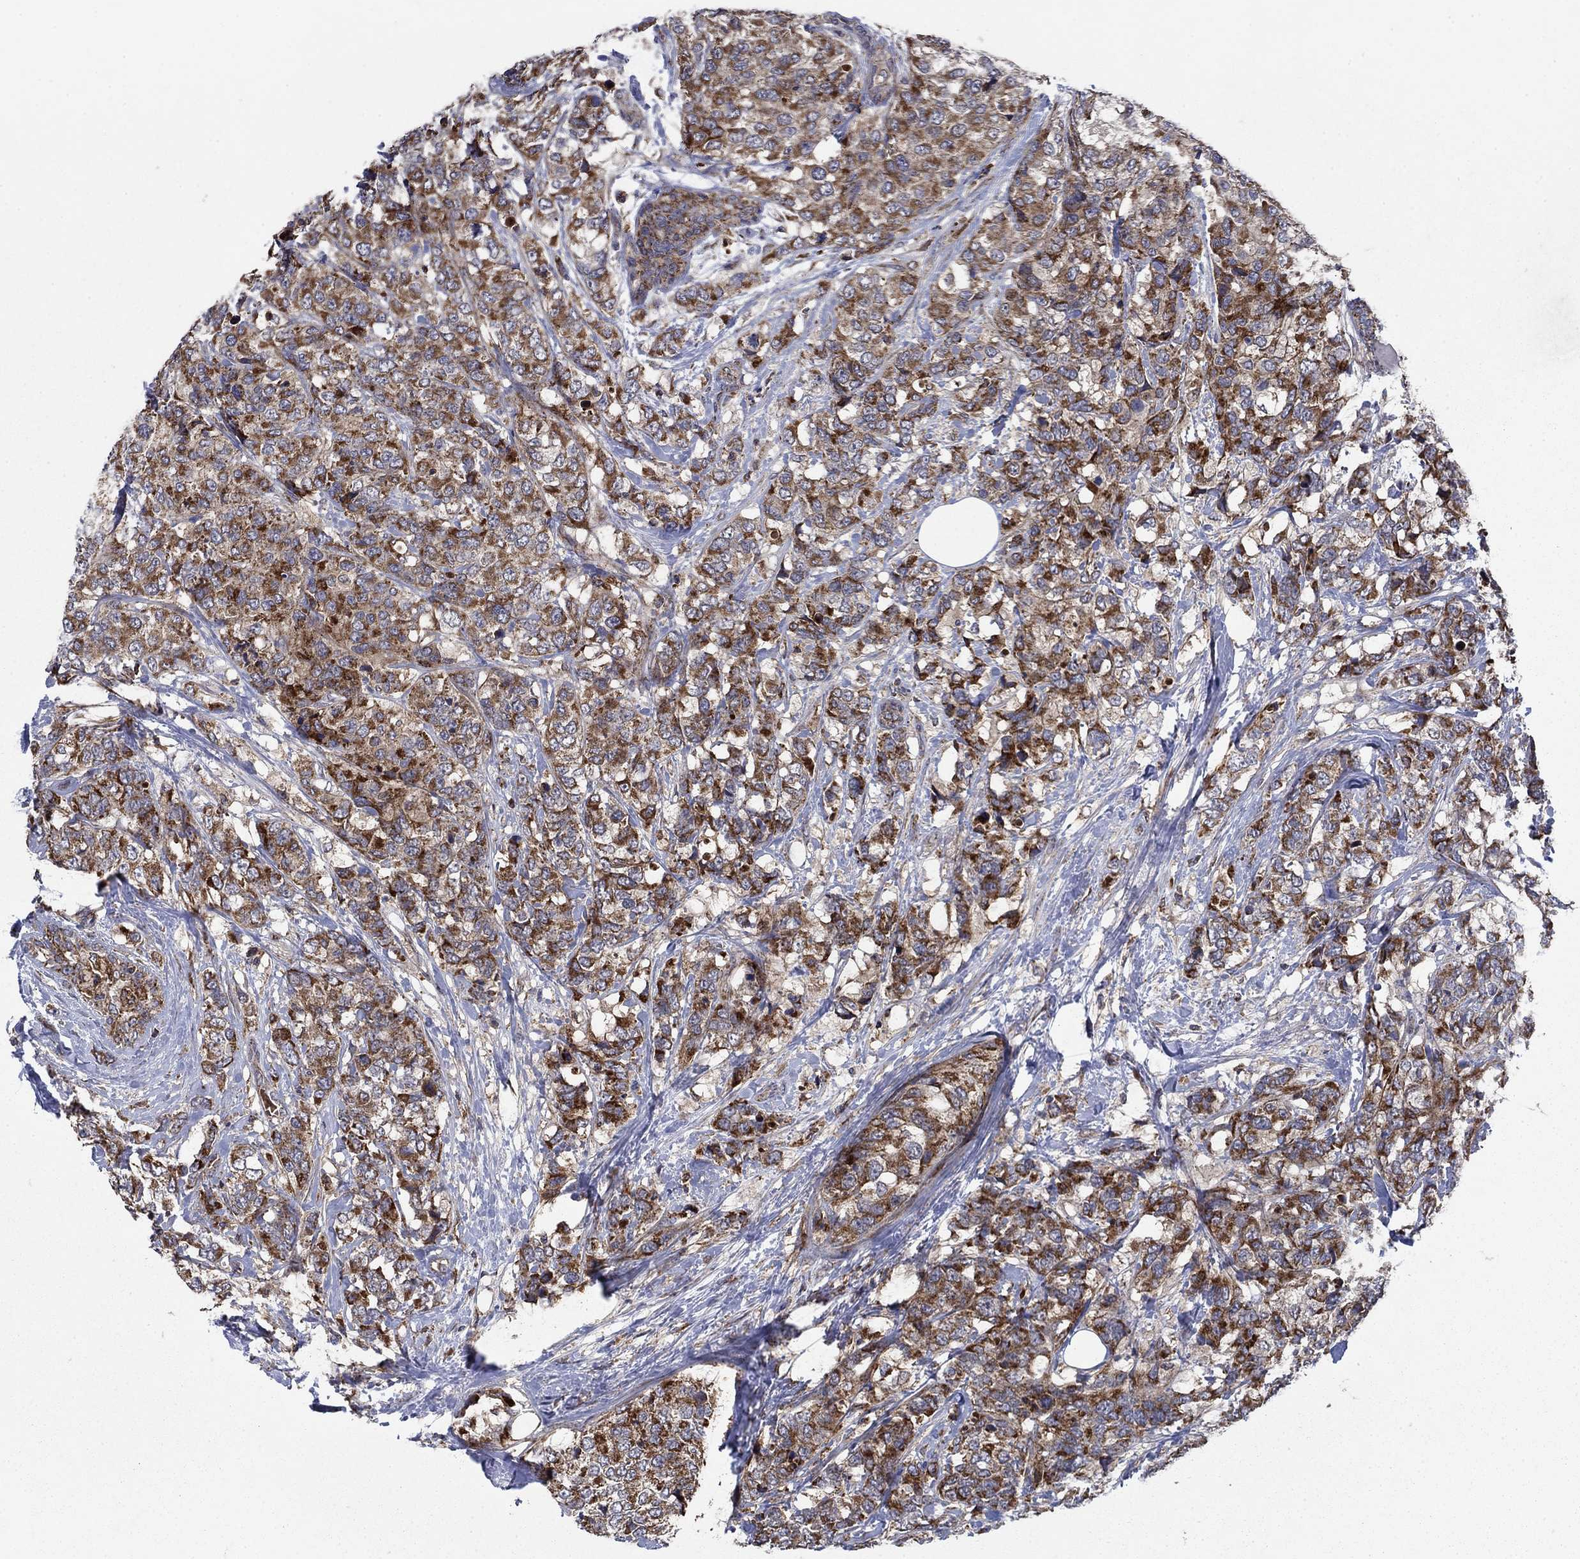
{"staining": {"intensity": "strong", "quantity": "25%-75%", "location": "cytoplasmic/membranous"}, "tissue": "breast cancer", "cell_type": "Tumor cells", "image_type": "cancer", "snomed": [{"axis": "morphology", "description": "Lobular carcinoma"}, {"axis": "topography", "description": "Breast"}], "caption": "Lobular carcinoma (breast) tissue exhibits strong cytoplasmic/membranous expression in approximately 25%-75% of tumor cells", "gene": "RNF19B", "patient": {"sex": "female", "age": 59}}